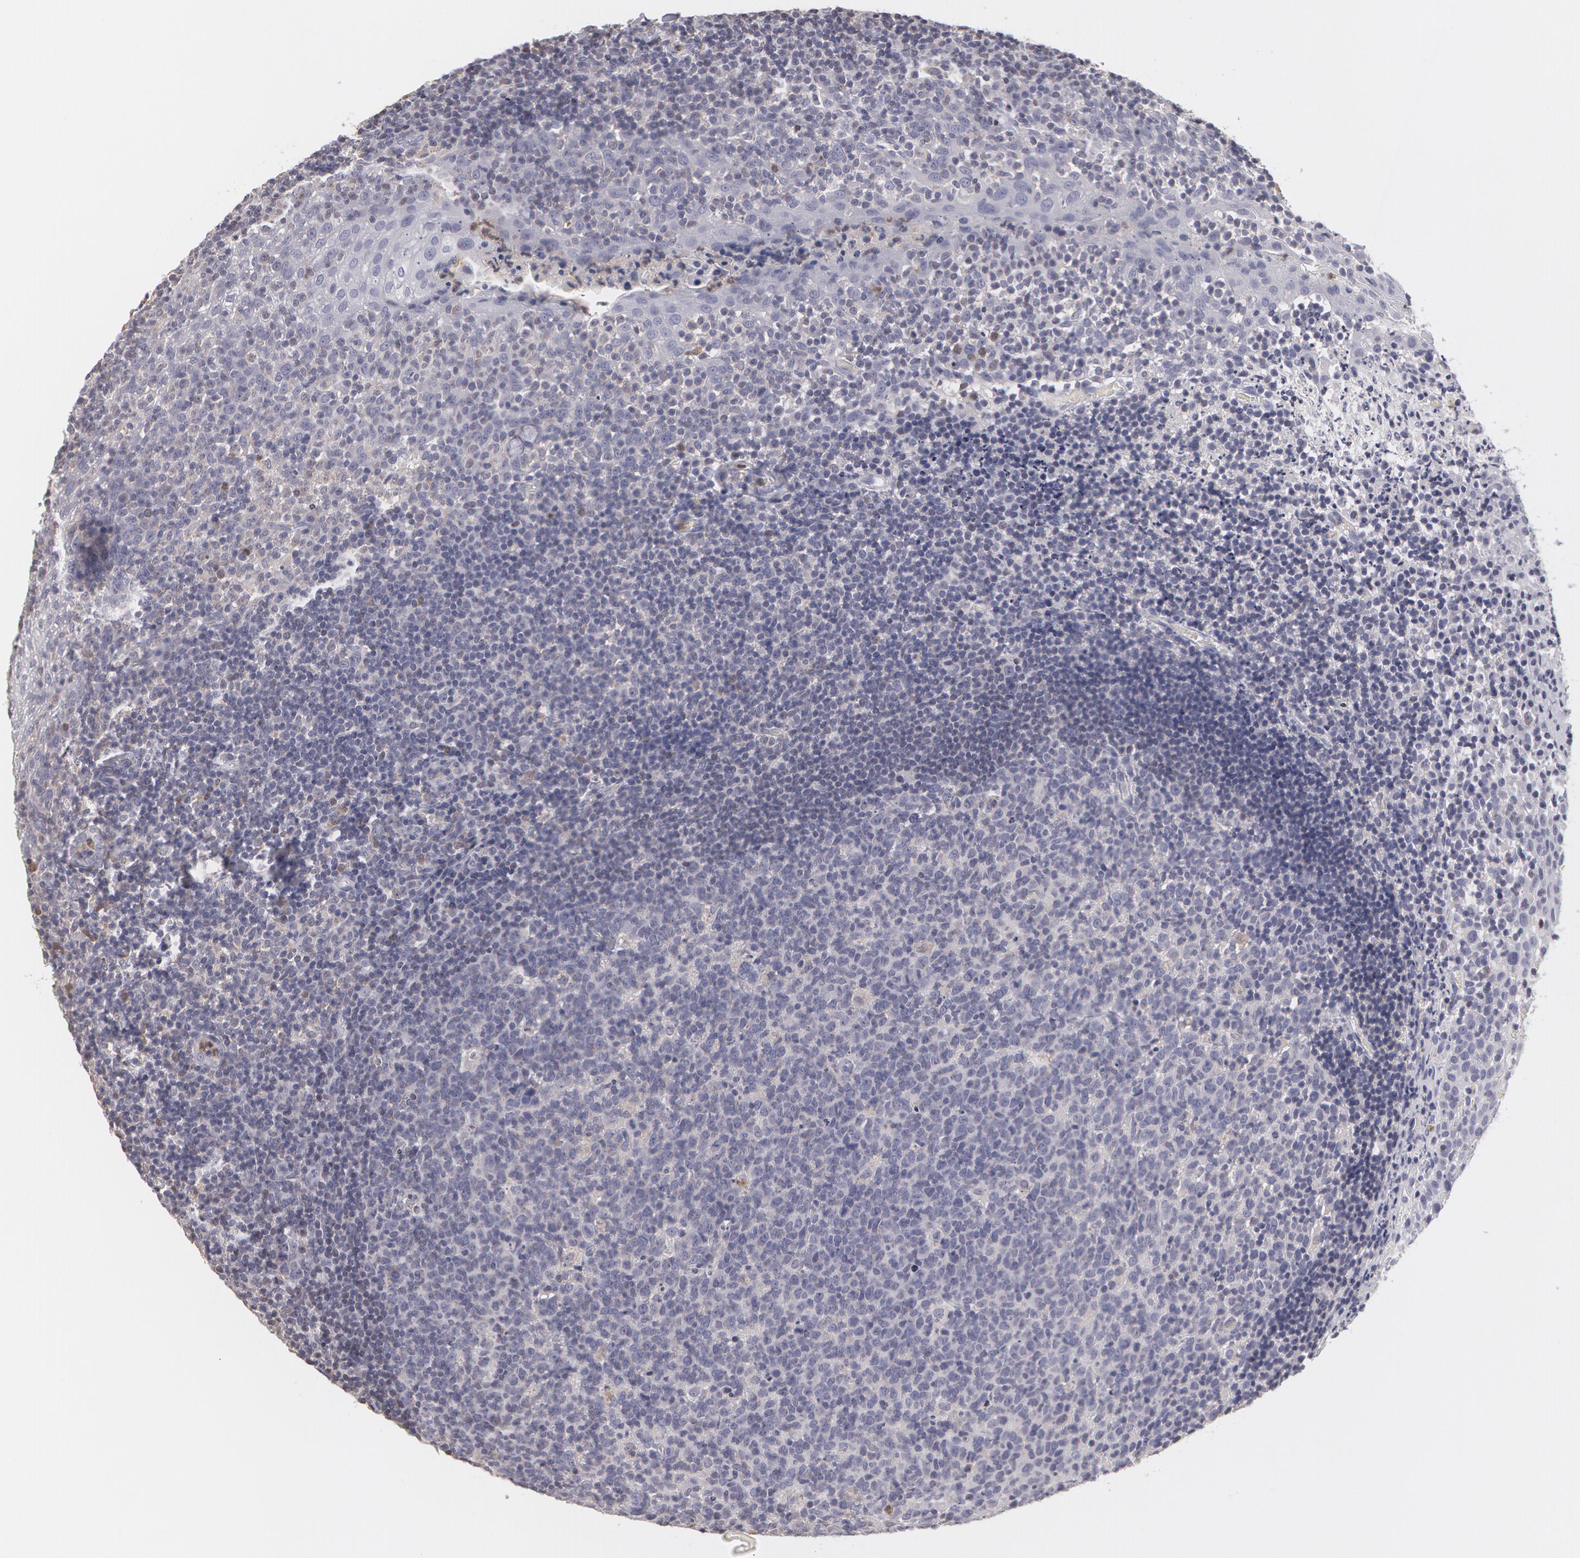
{"staining": {"intensity": "negative", "quantity": "none", "location": "none"}, "tissue": "tonsil", "cell_type": "Germinal center cells", "image_type": "normal", "snomed": [{"axis": "morphology", "description": "Normal tissue, NOS"}, {"axis": "topography", "description": "Tonsil"}], "caption": "This is an immunohistochemistry (IHC) histopathology image of unremarkable tonsil. There is no expression in germinal center cells.", "gene": "CAT", "patient": {"sex": "male", "age": 6}}